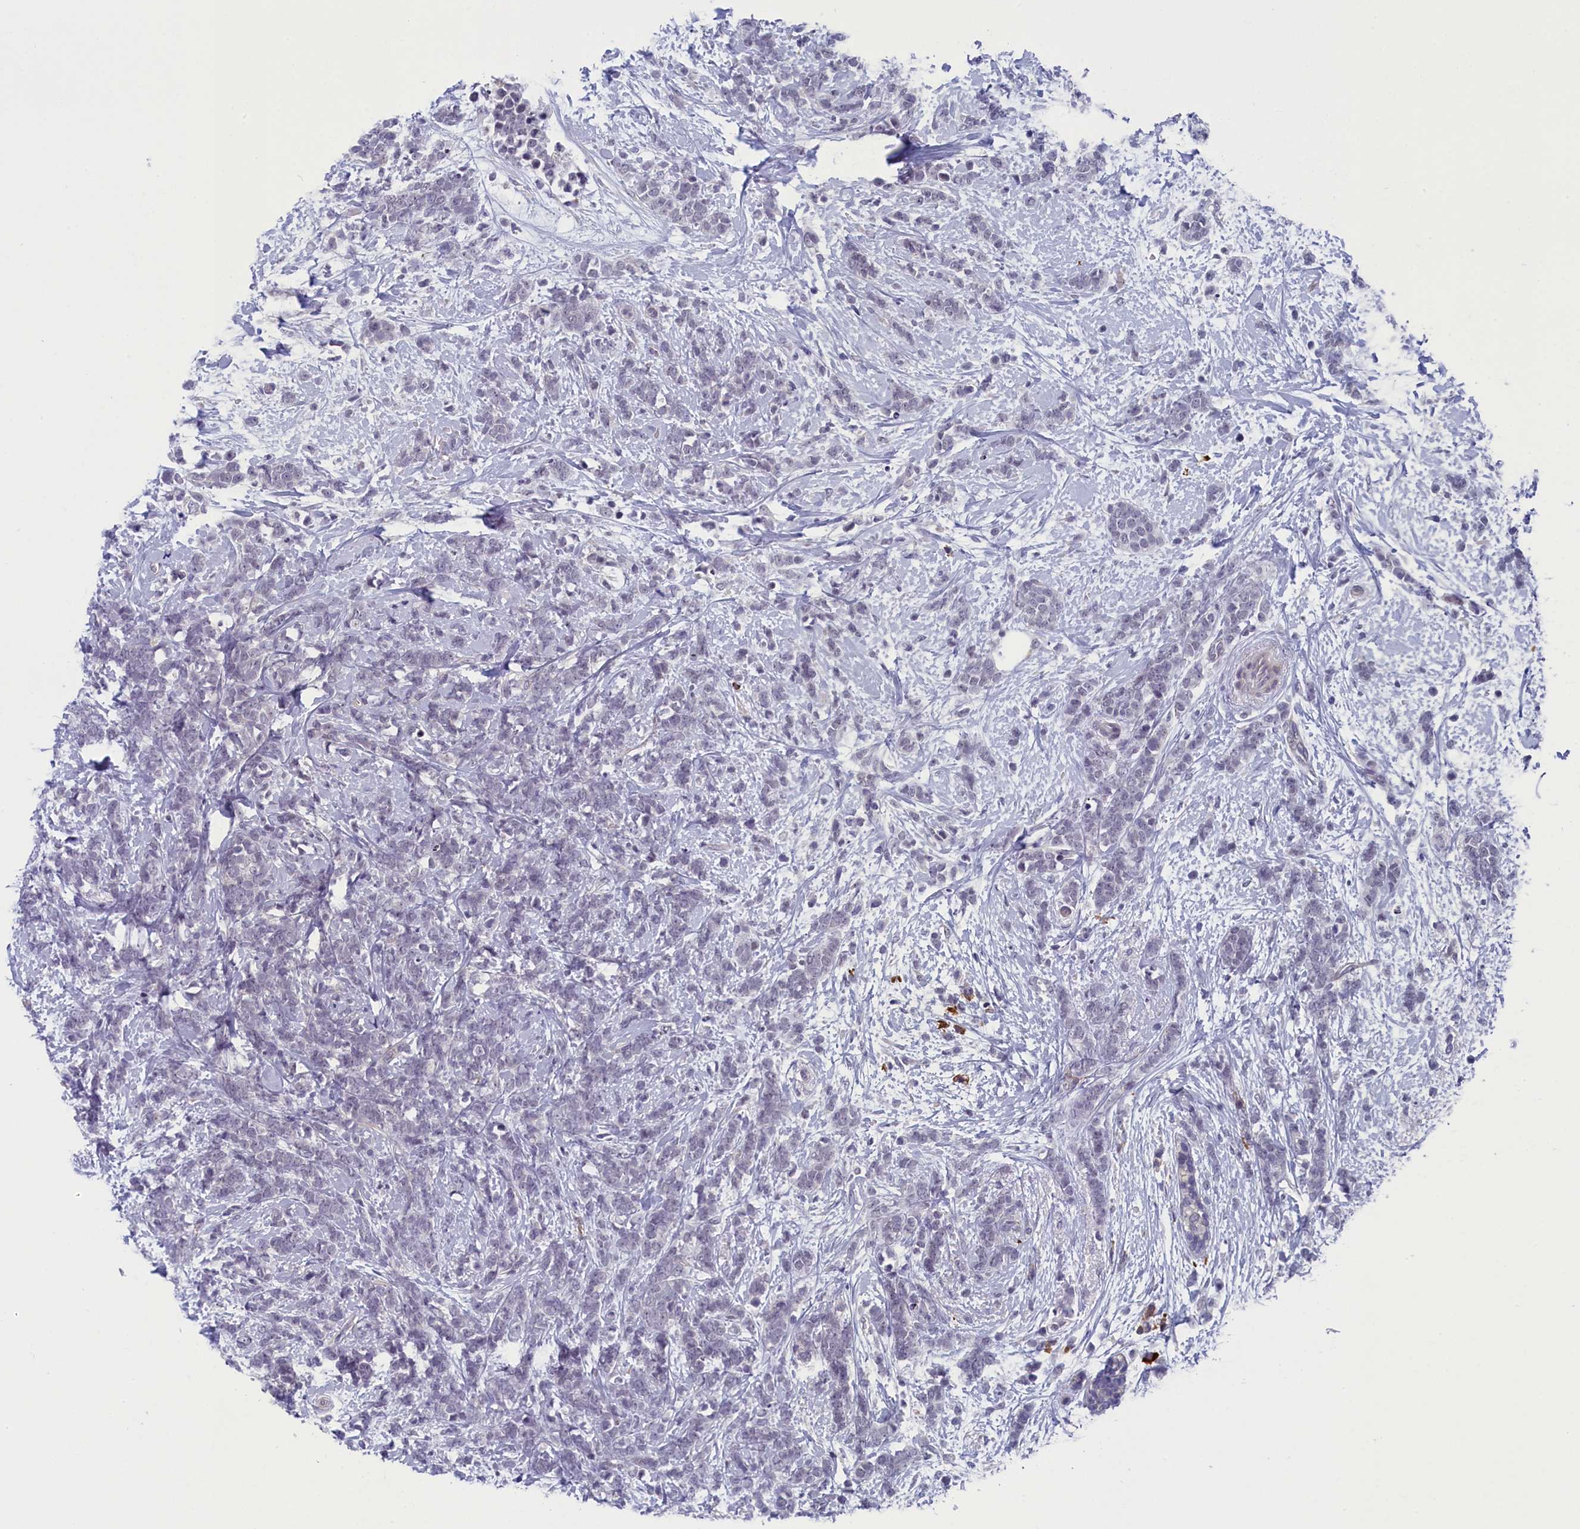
{"staining": {"intensity": "negative", "quantity": "none", "location": "none"}, "tissue": "breast cancer", "cell_type": "Tumor cells", "image_type": "cancer", "snomed": [{"axis": "morphology", "description": "Lobular carcinoma"}, {"axis": "topography", "description": "Breast"}], "caption": "Histopathology image shows no protein expression in tumor cells of breast cancer tissue. (DAB immunohistochemistry, high magnification).", "gene": "CNEP1R1", "patient": {"sex": "female", "age": 58}}